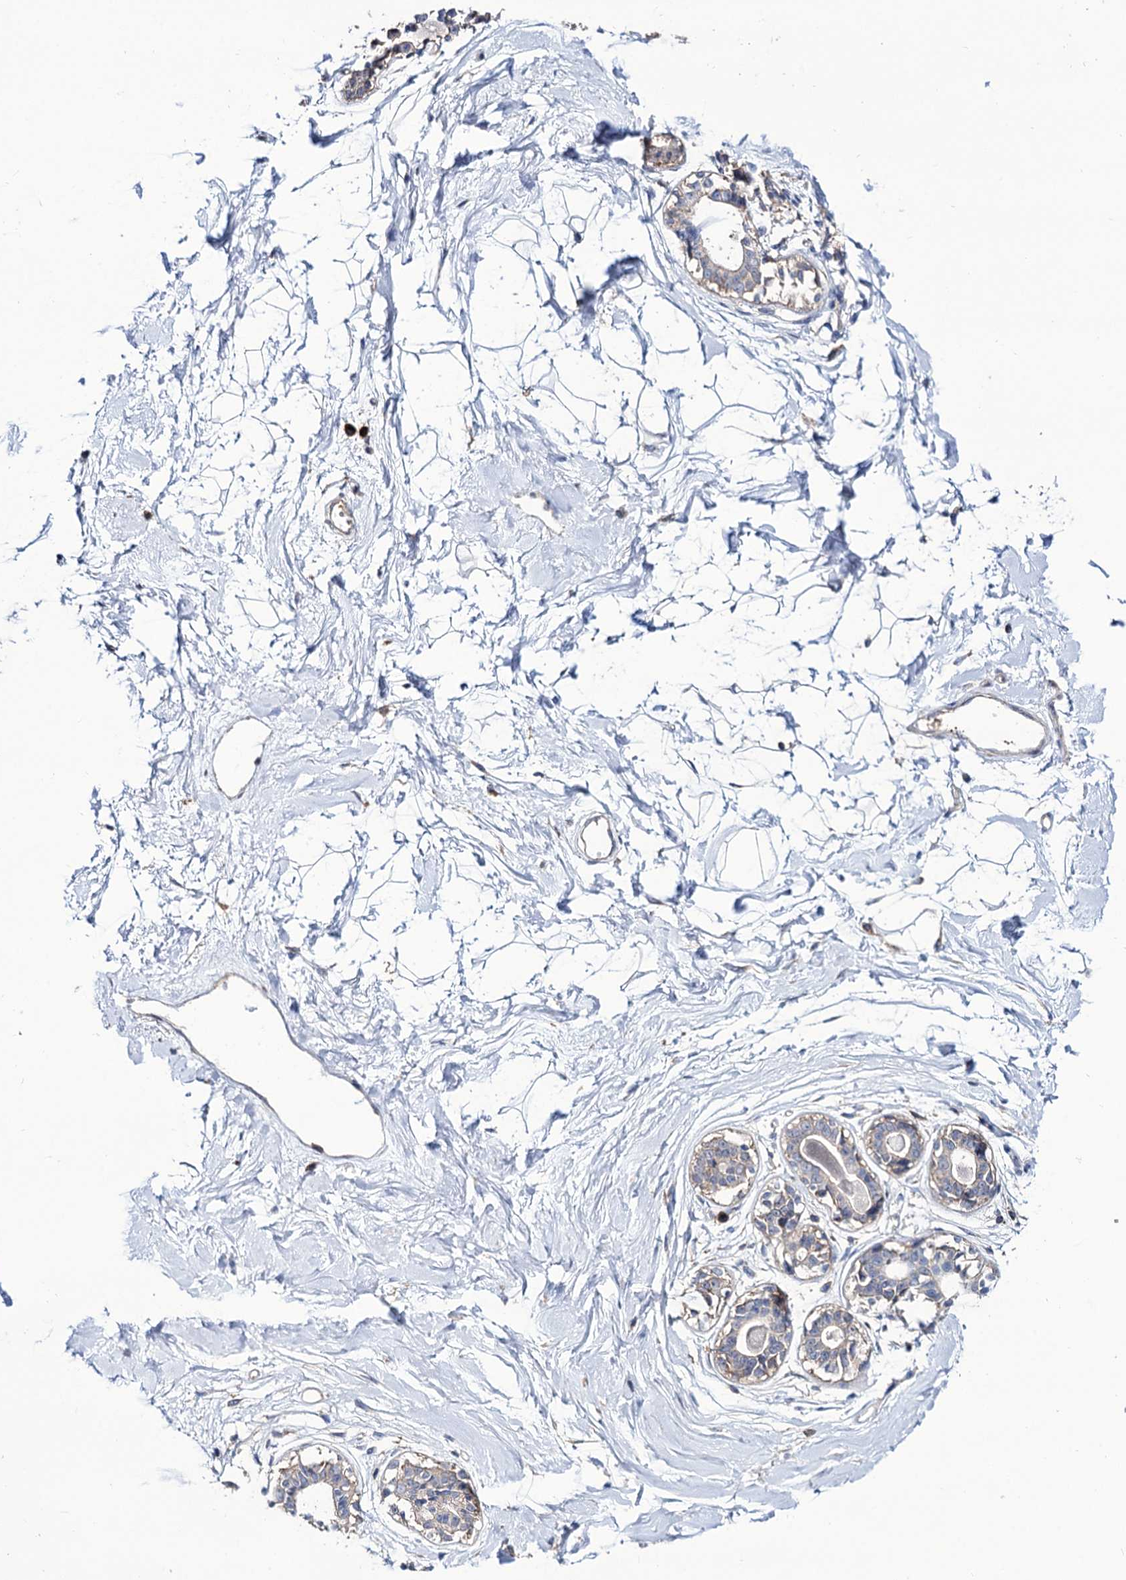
{"staining": {"intensity": "negative", "quantity": "none", "location": "none"}, "tissue": "breast", "cell_type": "Adipocytes", "image_type": "normal", "snomed": [{"axis": "morphology", "description": "Normal tissue, NOS"}, {"axis": "topography", "description": "Breast"}], "caption": "DAB (3,3'-diaminobenzidine) immunohistochemical staining of normal human breast displays no significant positivity in adipocytes. The staining is performed using DAB brown chromogen with nuclei counter-stained in using hematoxylin.", "gene": "SEC24A", "patient": {"sex": "female", "age": 45}}